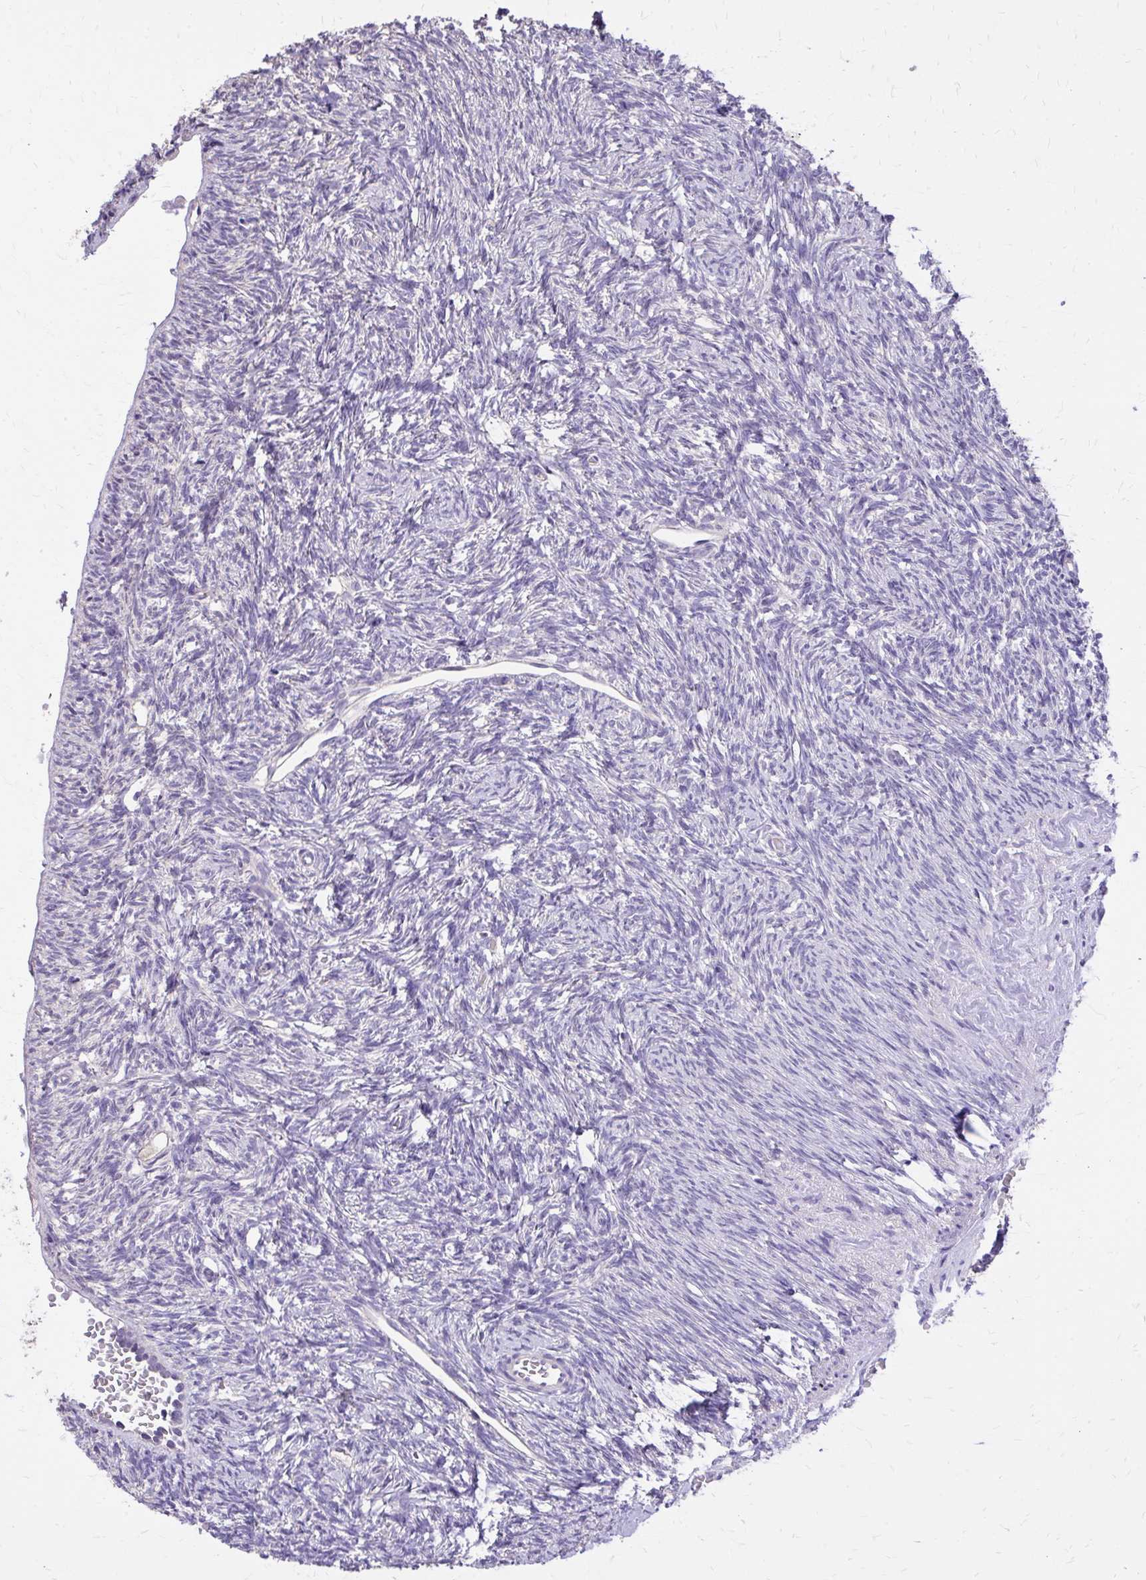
{"staining": {"intensity": "negative", "quantity": "none", "location": "none"}, "tissue": "ovary", "cell_type": "Follicle cells", "image_type": "normal", "snomed": [{"axis": "morphology", "description": "Normal tissue, NOS"}, {"axis": "topography", "description": "Ovary"}], "caption": "This is an immunohistochemistry (IHC) histopathology image of normal ovary. There is no positivity in follicle cells.", "gene": "EPB41L1", "patient": {"sex": "female", "age": 33}}